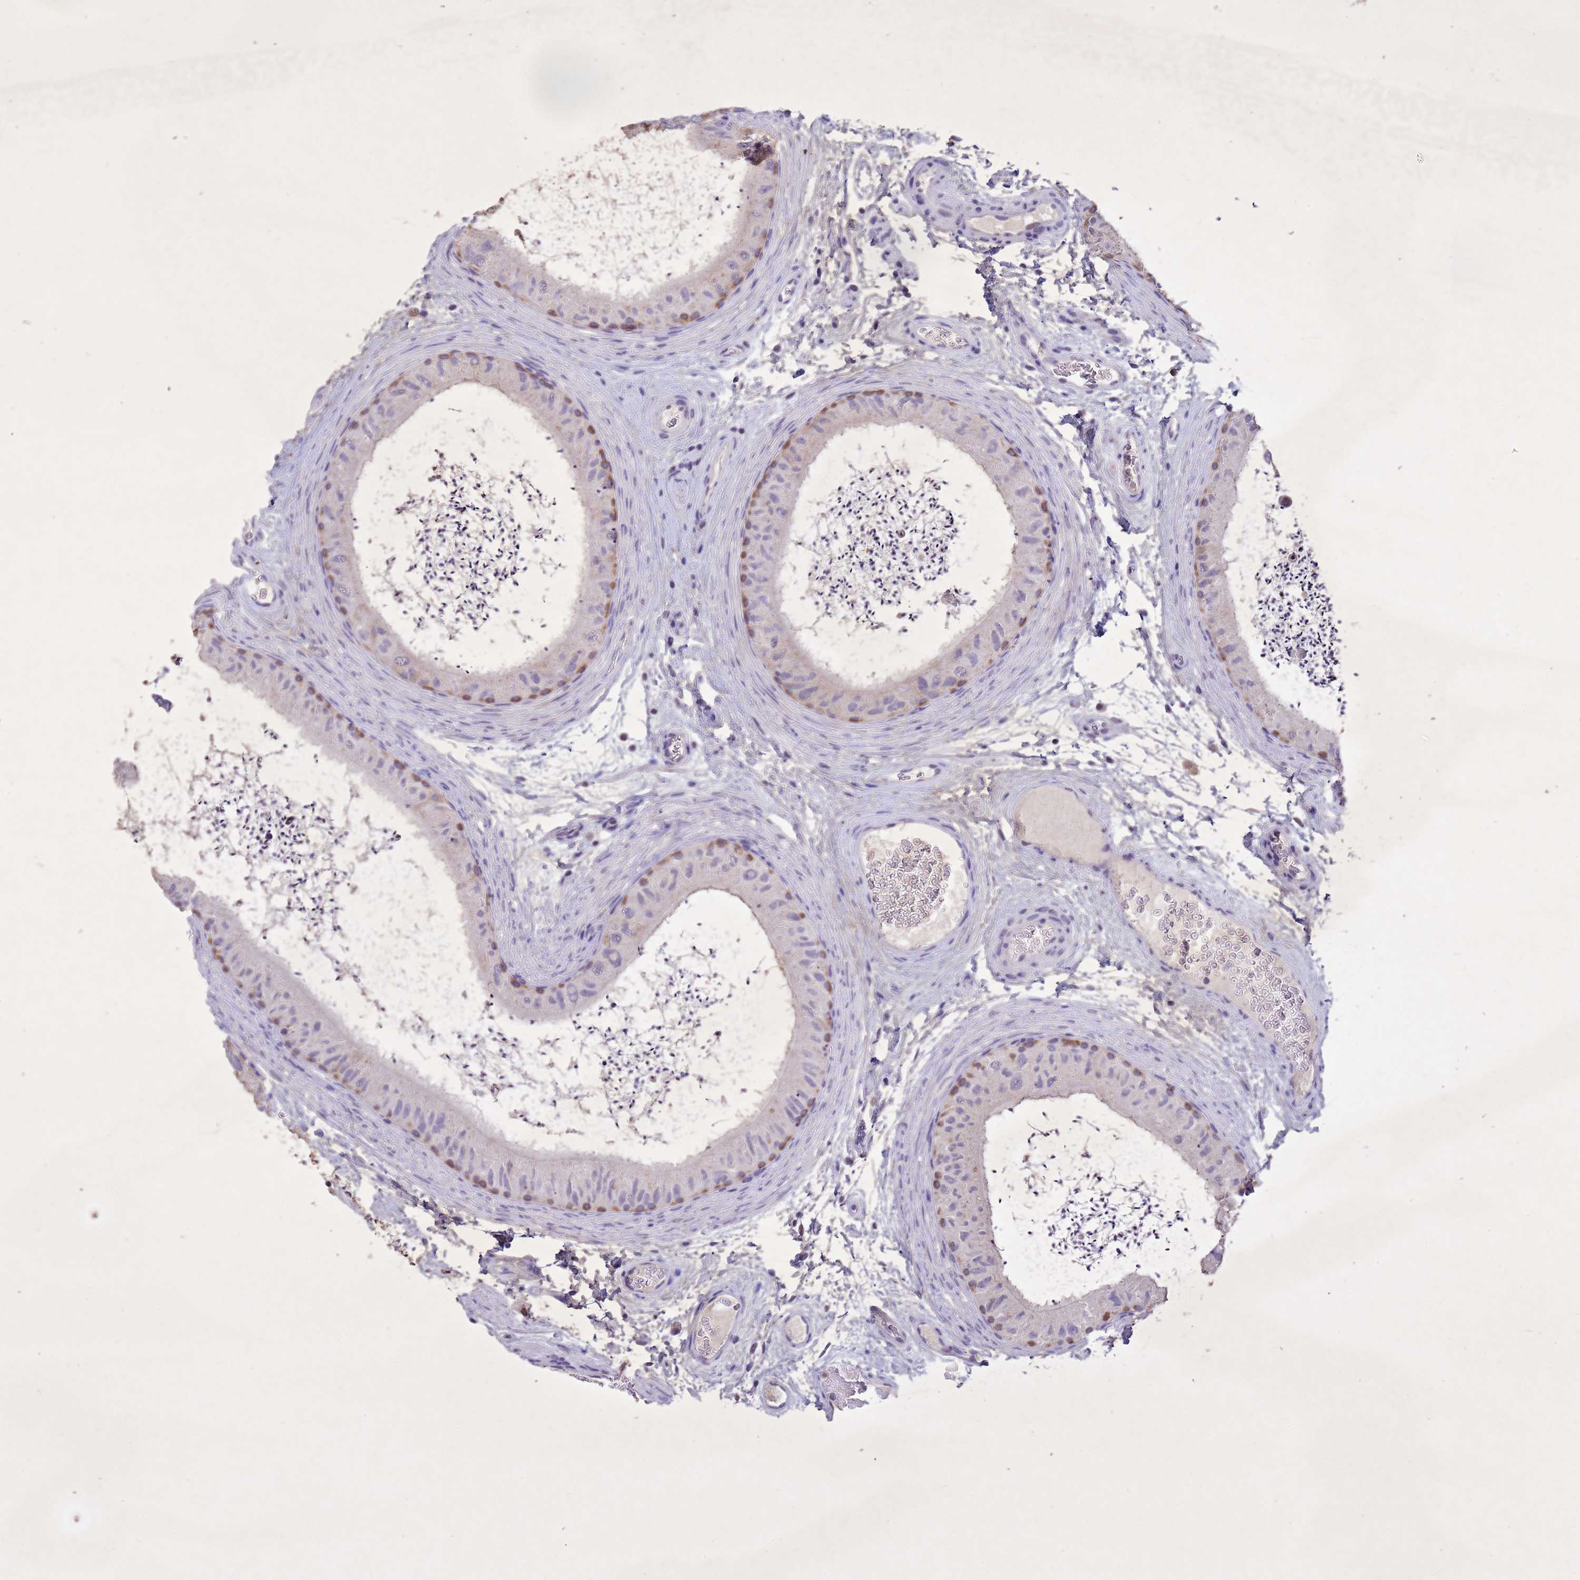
{"staining": {"intensity": "moderate", "quantity": "<25%", "location": "cytoplasmic/membranous"}, "tissue": "epididymis", "cell_type": "Glandular cells", "image_type": "normal", "snomed": [{"axis": "morphology", "description": "Normal tissue, NOS"}, {"axis": "topography", "description": "Epididymis"}], "caption": "Glandular cells exhibit low levels of moderate cytoplasmic/membranous positivity in about <25% of cells in unremarkable human epididymis. (DAB (3,3'-diaminobenzidine) IHC, brown staining for protein, blue staining for nuclei).", "gene": "NLRP11", "patient": {"sex": "male", "age": 50}}